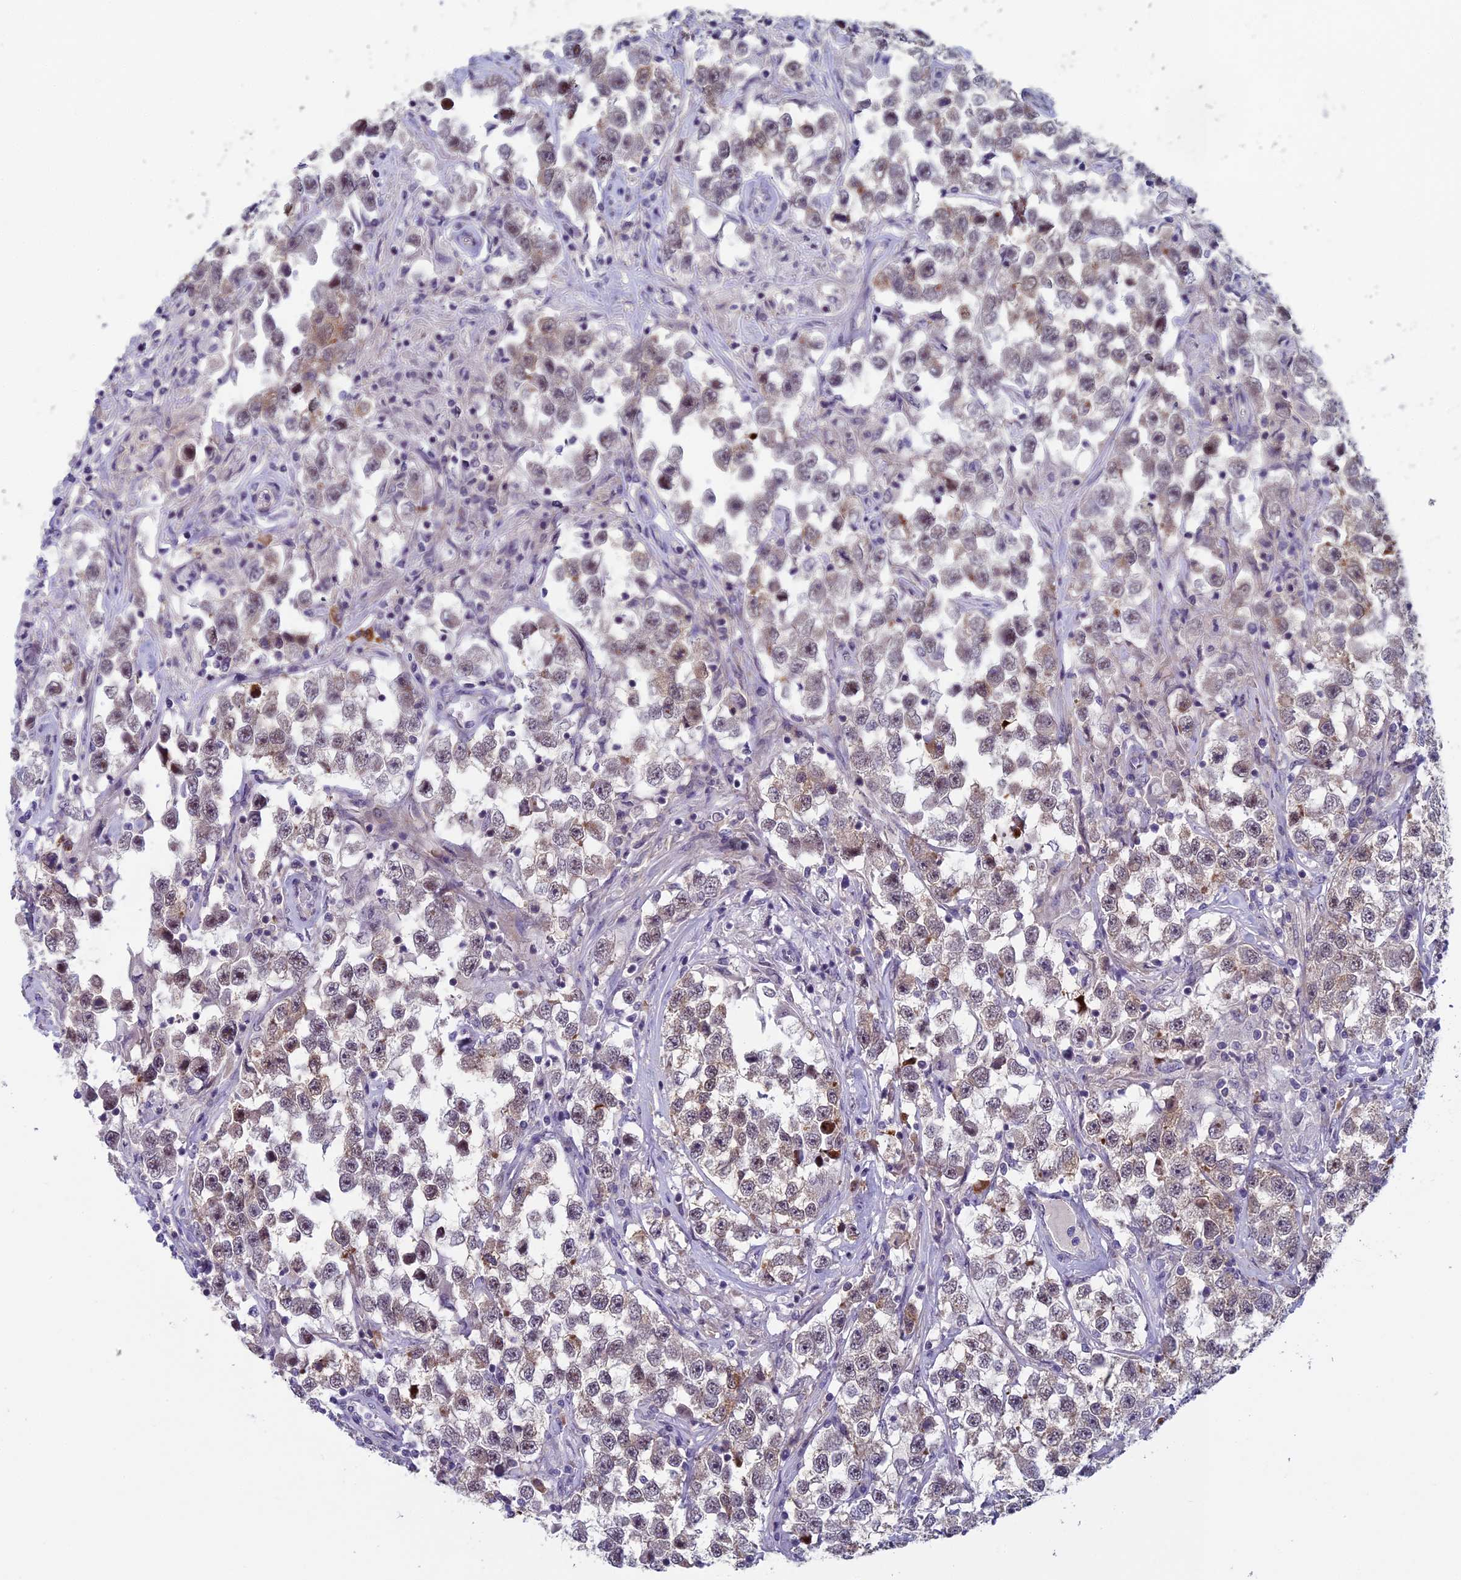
{"staining": {"intensity": "weak", "quantity": "<25%", "location": "cytoplasmic/membranous,nuclear"}, "tissue": "testis cancer", "cell_type": "Tumor cells", "image_type": "cancer", "snomed": [{"axis": "morphology", "description": "Seminoma, NOS"}, {"axis": "topography", "description": "Testis"}], "caption": "High magnification brightfield microscopy of testis cancer (seminoma) stained with DAB (brown) and counterstained with hematoxylin (blue): tumor cells show no significant positivity.", "gene": "CNEP1R1", "patient": {"sex": "male", "age": 46}}